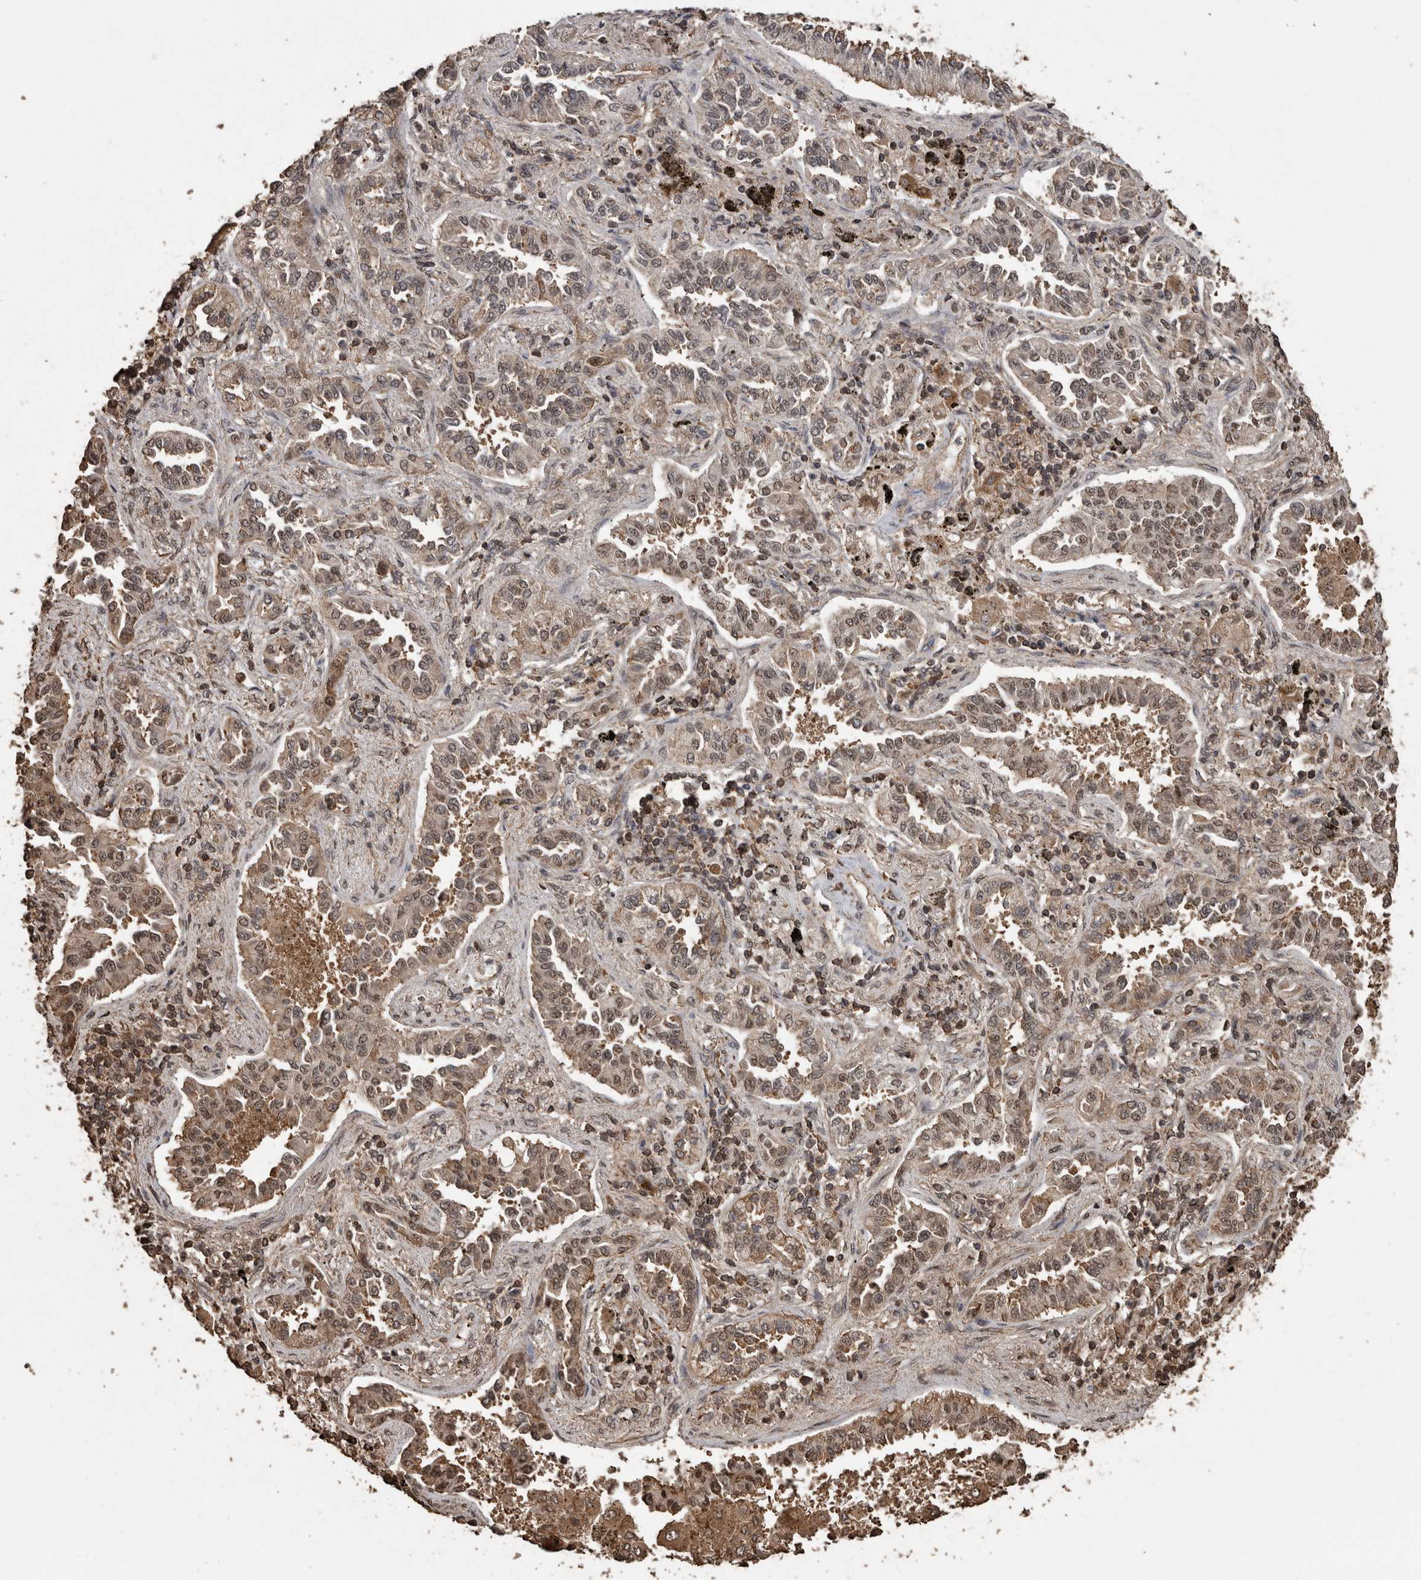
{"staining": {"intensity": "weak", "quantity": ">75%", "location": "cytoplasmic/membranous"}, "tissue": "lung cancer", "cell_type": "Tumor cells", "image_type": "cancer", "snomed": [{"axis": "morphology", "description": "Normal tissue, NOS"}, {"axis": "morphology", "description": "Adenocarcinoma, NOS"}, {"axis": "topography", "description": "Lung"}], "caption": "Approximately >75% of tumor cells in lung cancer (adenocarcinoma) reveal weak cytoplasmic/membranous protein staining as visualized by brown immunohistochemical staining.", "gene": "PINK1", "patient": {"sex": "male", "age": 59}}